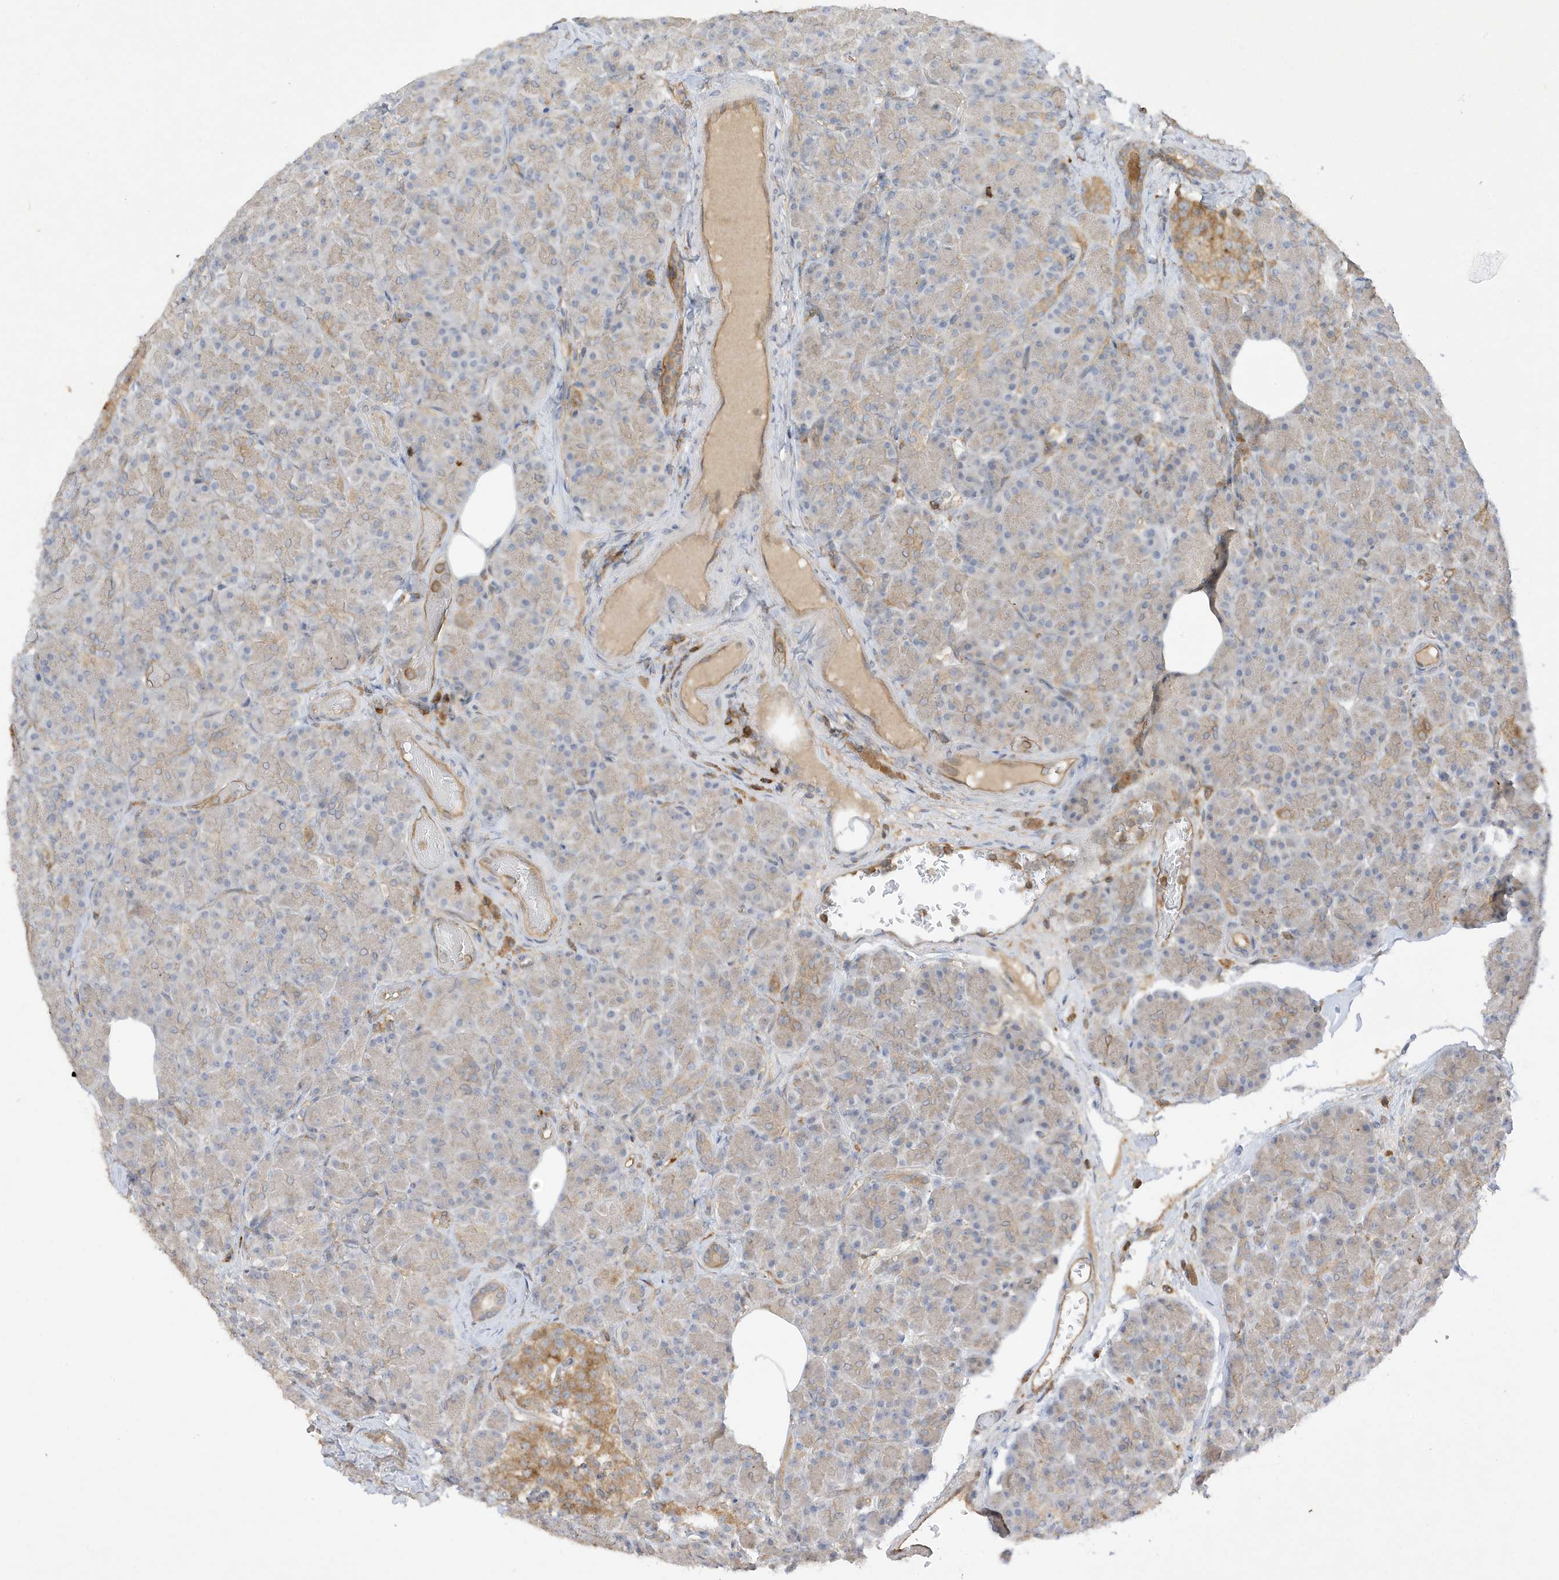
{"staining": {"intensity": "moderate", "quantity": "25%-75%", "location": "cytoplasmic/membranous"}, "tissue": "pancreas", "cell_type": "Exocrine glandular cells", "image_type": "normal", "snomed": [{"axis": "morphology", "description": "Normal tissue, NOS"}, {"axis": "topography", "description": "Pancreas"}], "caption": "Immunohistochemistry staining of benign pancreas, which exhibits medium levels of moderate cytoplasmic/membranous positivity in approximately 25%-75% of exocrine glandular cells indicating moderate cytoplasmic/membranous protein positivity. The staining was performed using DAB (3,3'-diaminobenzidine) (brown) for protein detection and nuclei were counterstained in hematoxylin (blue).", "gene": "PHACTR2", "patient": {"sex": "female", "age": 43}}